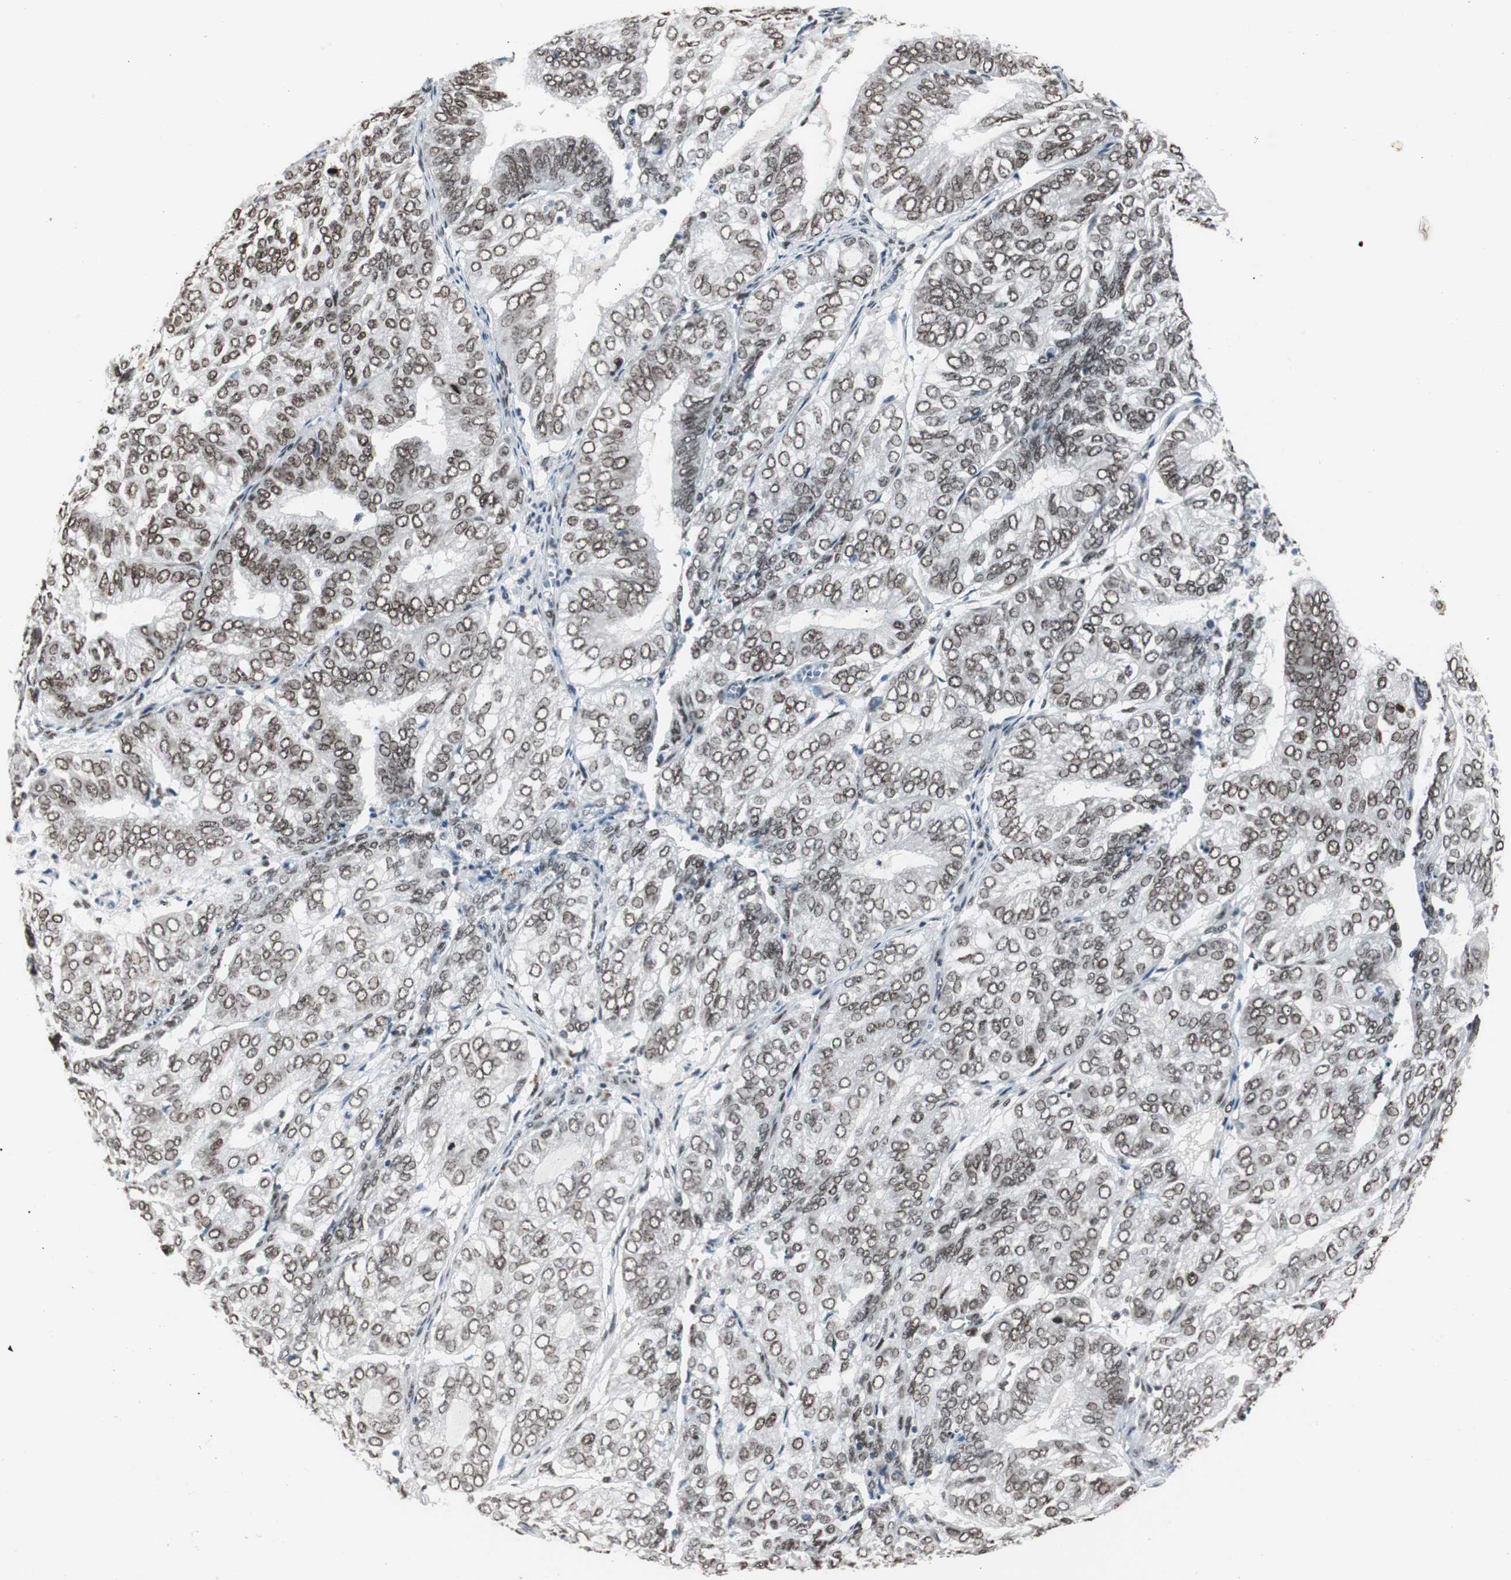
{"staining": {"intensity": "moderate", "quantity": ">75%", "location": "nuclear"}, "tissue": "endometrial cancer", "cell_type": "Tumor cells", "image_type": "cancer", "snomed": [{"axis": "morphology", "description": "Adenocarcinoma, NOS"}, {"axis": "topography", "description": "Uterus"}], "caption": "Immunohistochemistry (IHC) histopathology image of human endometrial adenocarcinoma stained for a protein (brown), which exhibits medium levels of moderate nuclear staining in about >75% of tumor cells.", "gene": "XRCC1", "patient": {"sex": "female", "age": 60}}